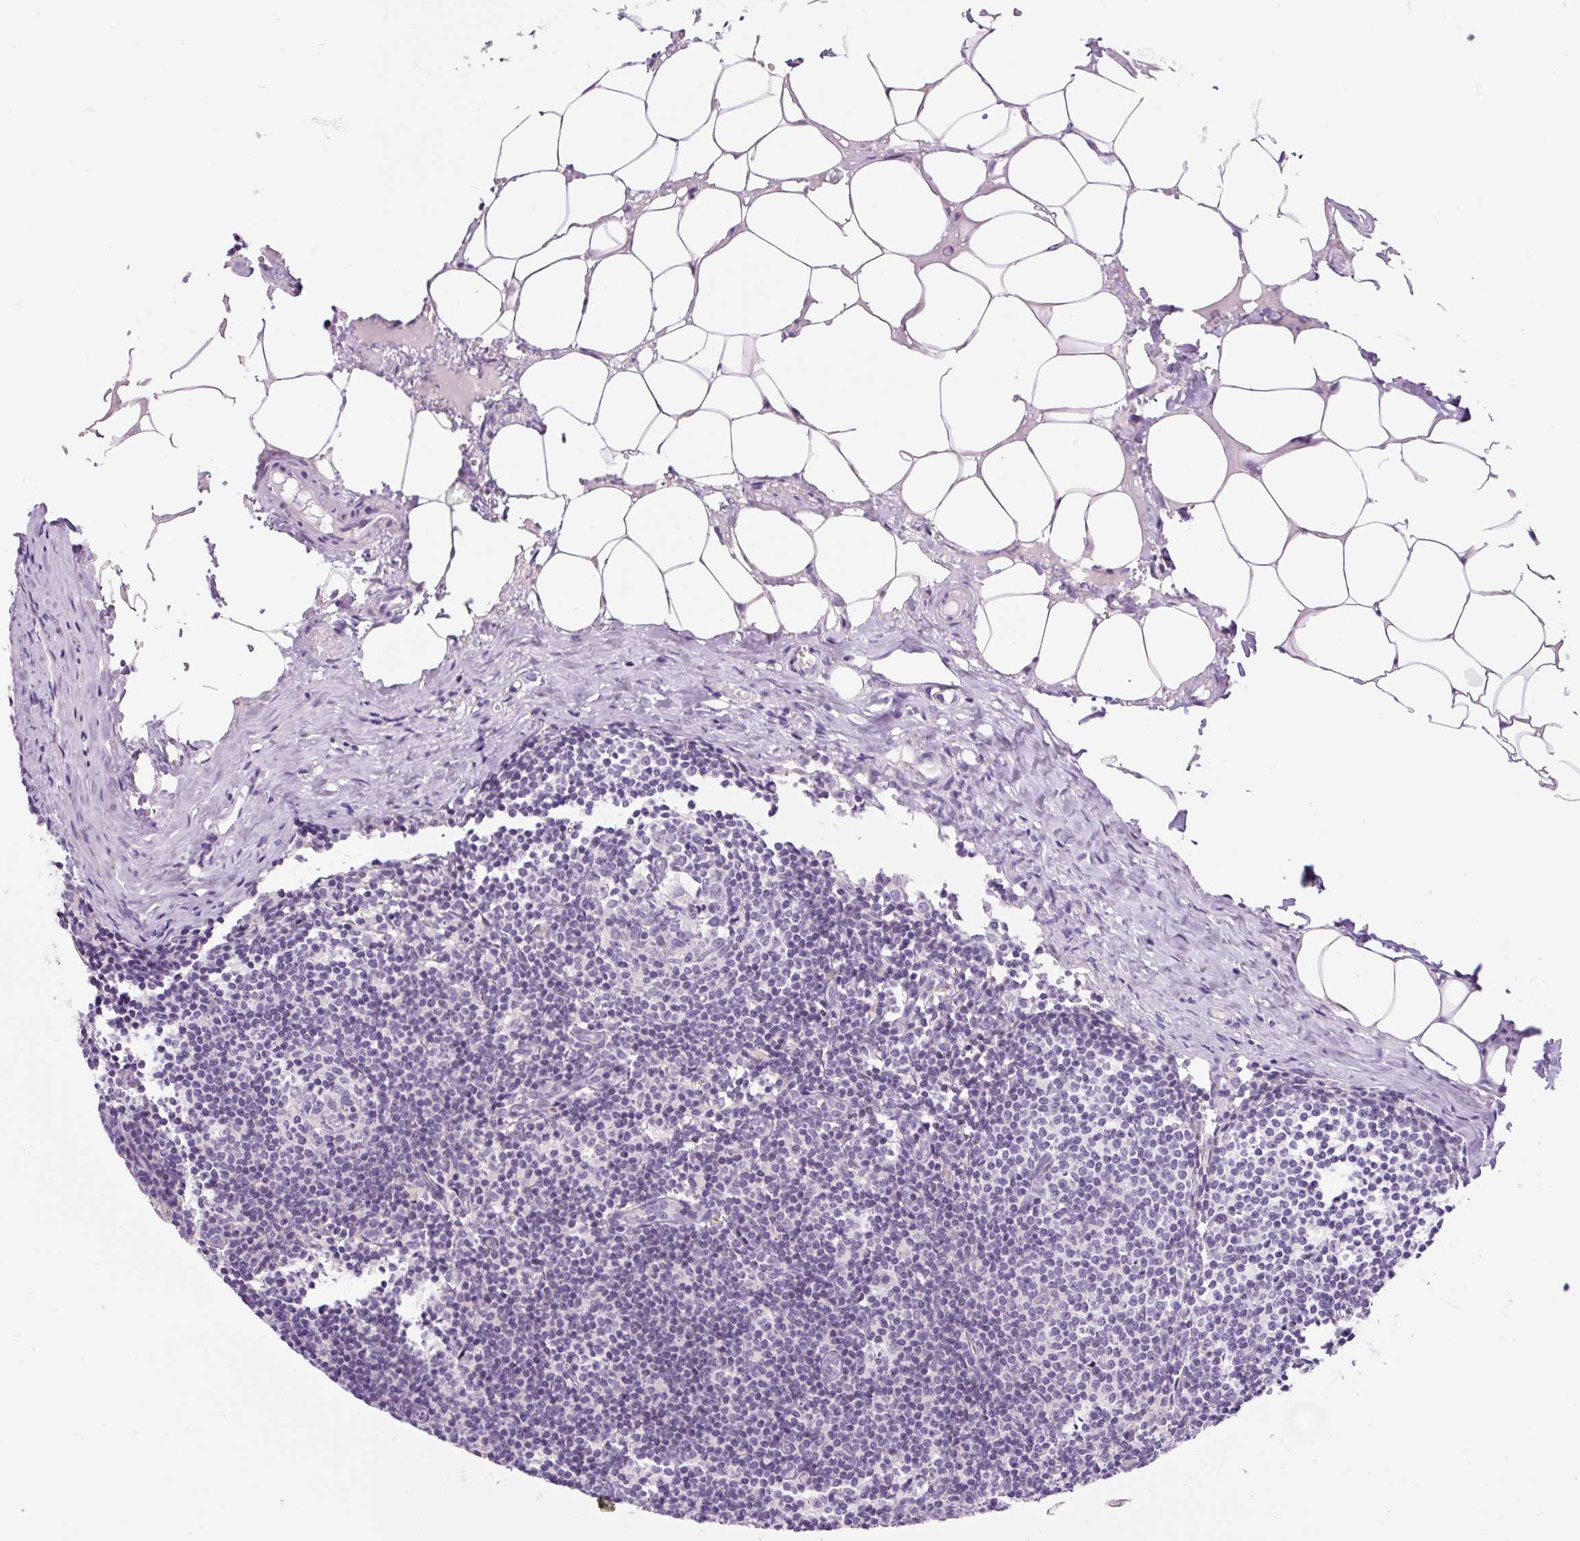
{"staining": {"intensity": "negative", "quantity": "none", "location": "none"}, "tissue": "lymph node", "cell_type": "Germinal center cells", "image_type": "normal", "snomed": [{"axis": "morphology", "description": "Normal tissue, NOS"}, {"axis": "topography", "description": "Lymph node"}], "caption": "This is an immunohistochemistry photomicrograph of benign human lymph node. There is no expression in germinal center cells.", "gene": "ENSG00000268750", "patient": {"sex": "male", "age": 49}}